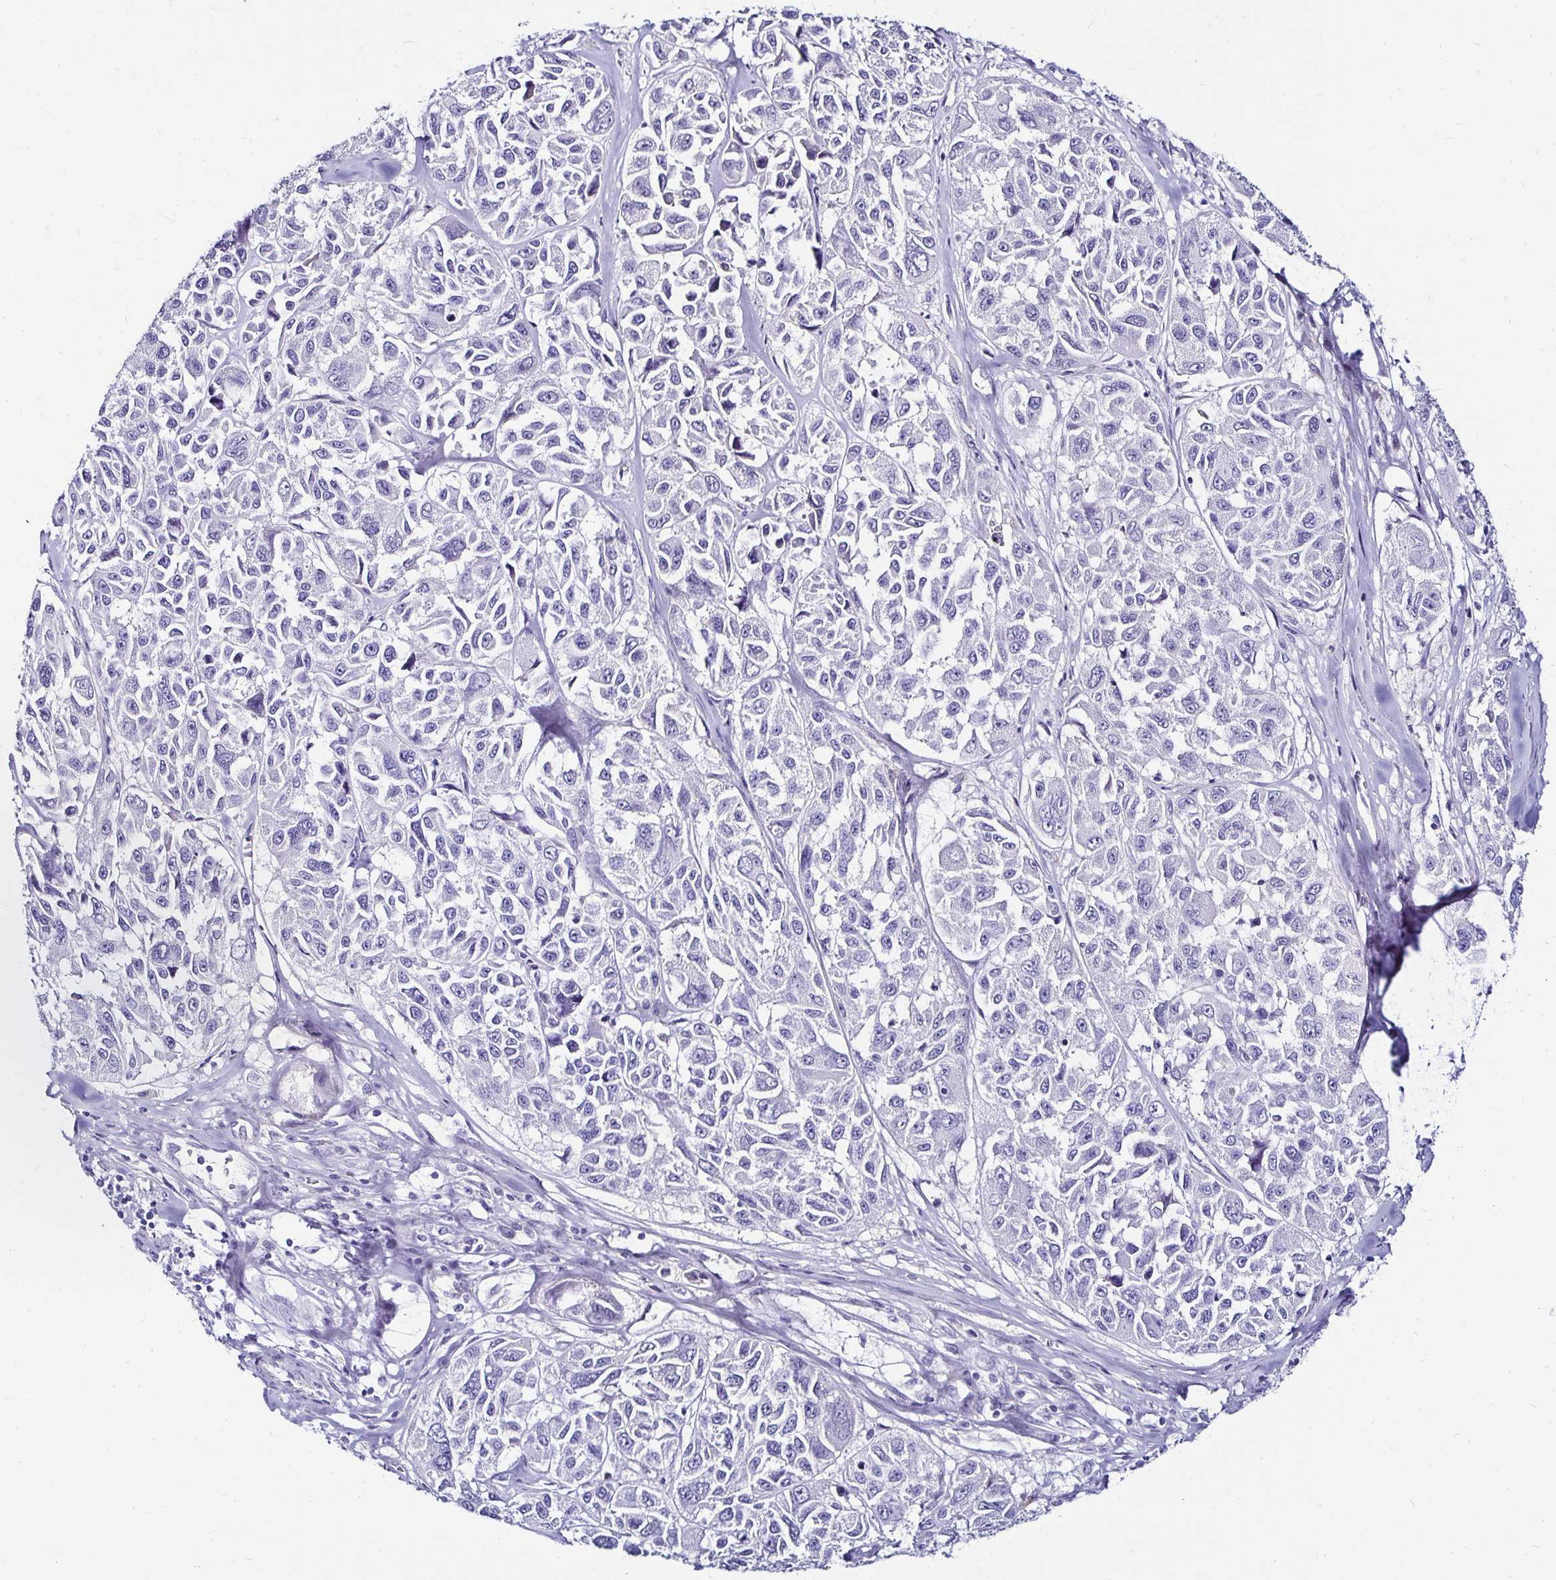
{"staining": {"intensity": "negative", "quantity": "none", "location": "none"}, "tissue": "melanoma", "cell_type": "Tumor cells", "image_type": "cancer", "snomed": [{"axis": "morphology", "description": "Malignant melanoma, NOS"}, {"axis": "topography", "description": "Skin"}], "caption": "High magnification brightfield microscopy of melanoma stained with DAB (brown) and counterstained with hematoxylin (blue): tumor cells show no significant staining.", "gene": "KCNT1", "patient": {"sex": "female", "age": 66}}